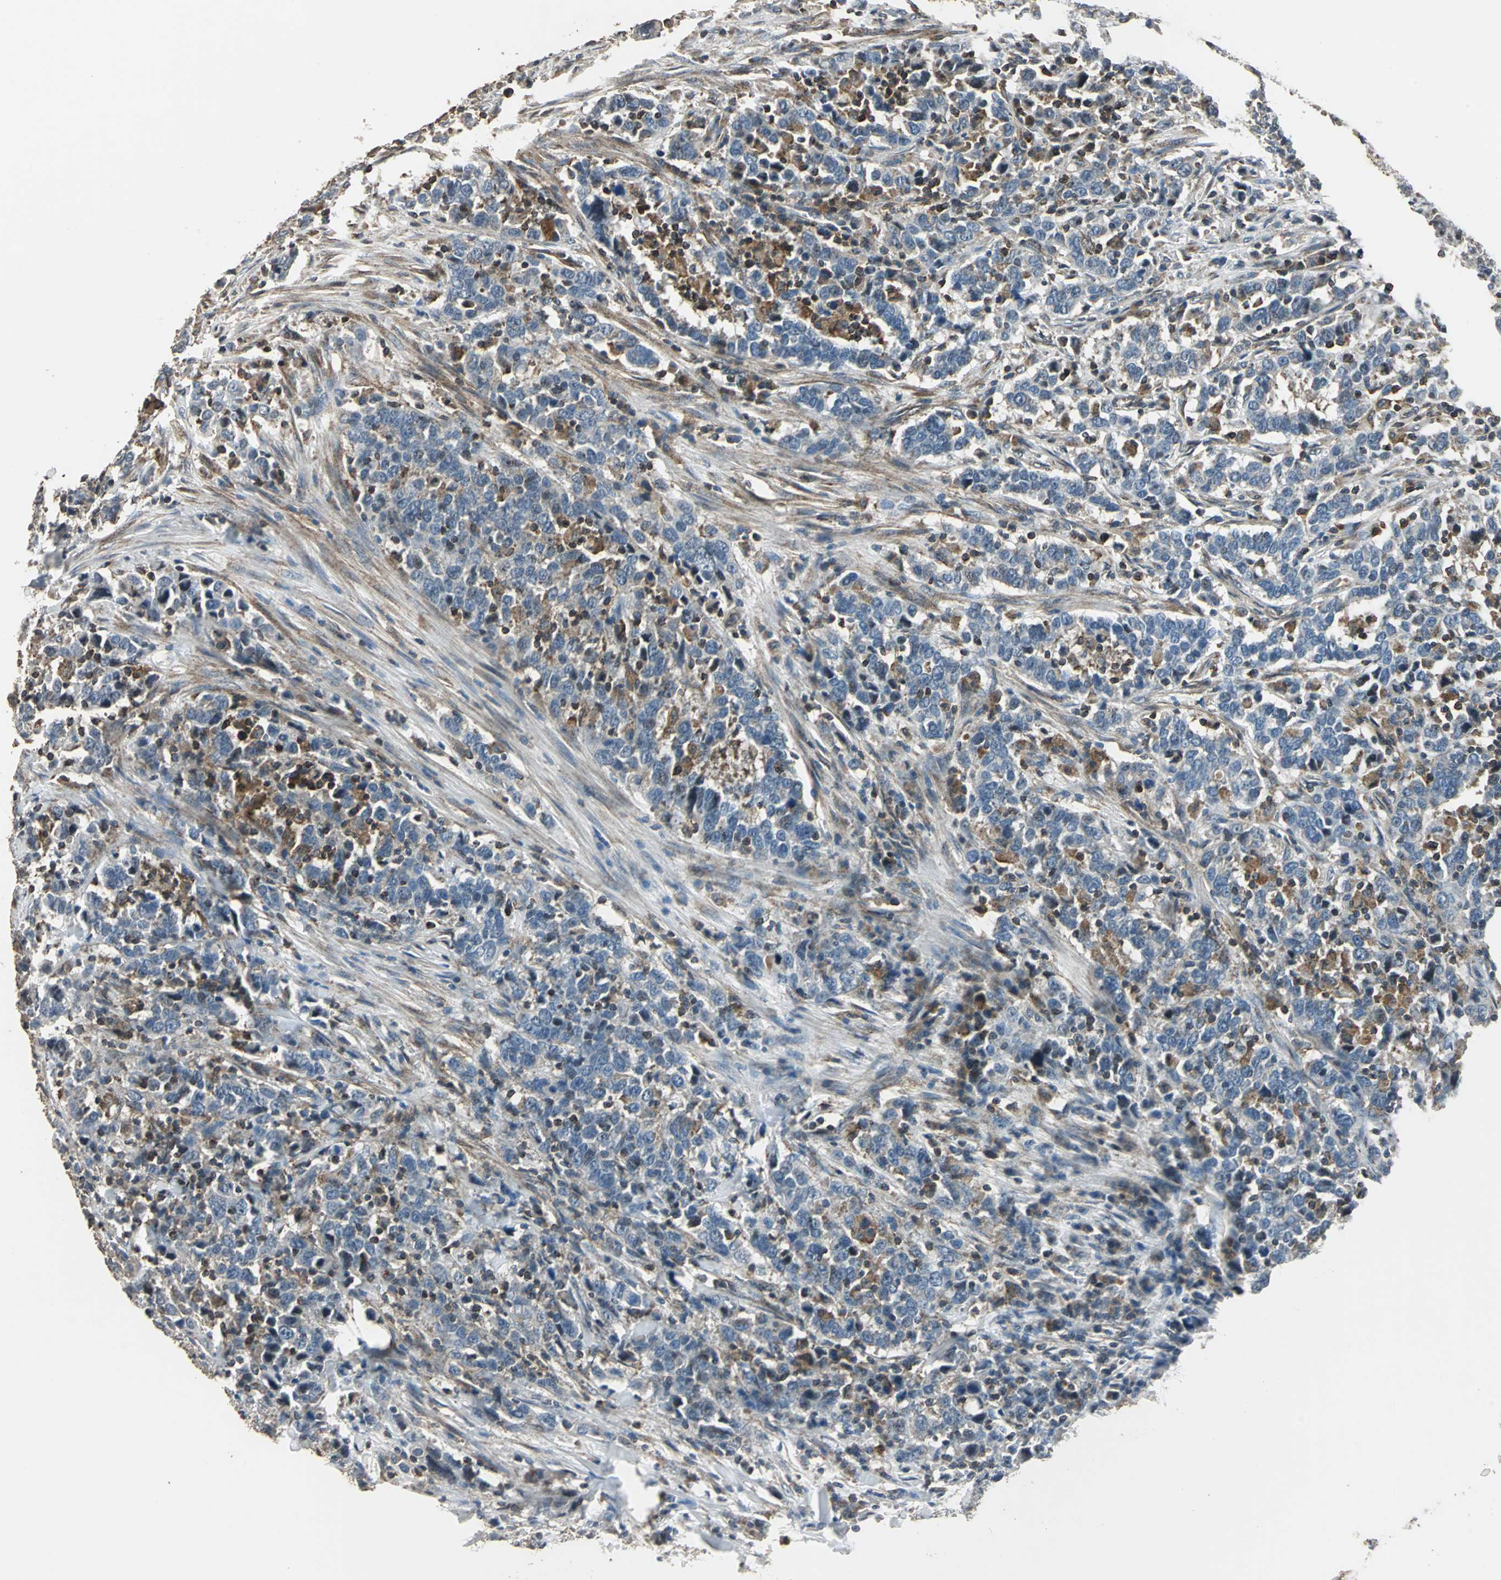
{"staining": {"intensity": "negative", "quantity": "none", "location": "none"}, "tissue": "urothelial cancer", "cell_type": "Tumor cells", "image_type": "cancer", "snomed": [{"axis": "morphology", "description": "Urothelial carcinoma, High grade"}, {"axis": "topography", "description": "Urinary bladder"}], "caption": "A histopathology image of human urothelial cancer is negative for staining in tumor cells.", "gene": "DNAJB4", "patient": {"sex": "male", "age": 61}}